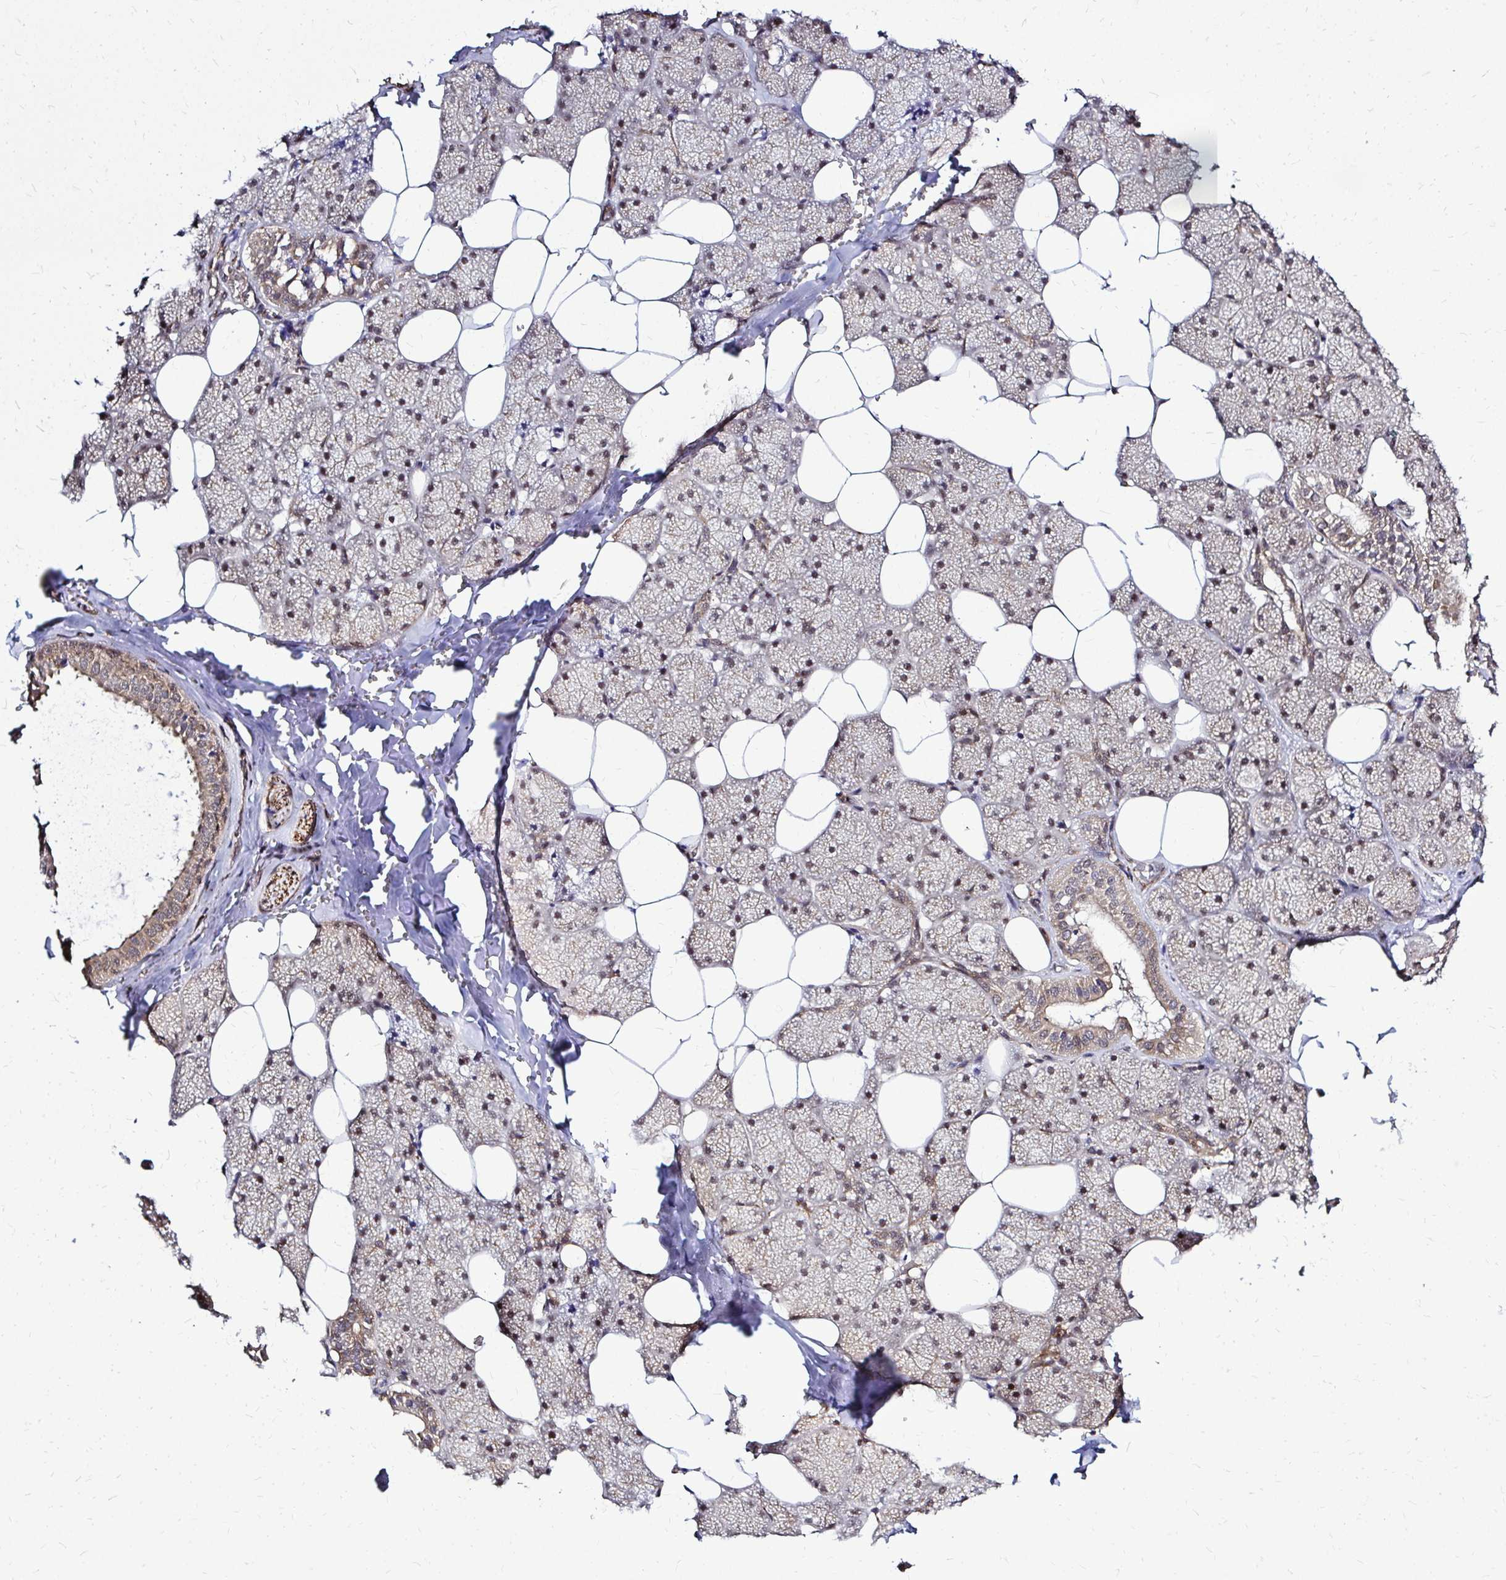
{"staining": {"intensity": "moderate", "quantity": ">75%", "location": "cytoplasmic/membranous,nuclear"}, "tissue": "salivary gland", "cell_type": "Glandular cells", "image_type": "normal", "snomed": [{"axis": "morphology", "description": "Normal tissue, NOS"}, {"axis": "topography", "description": "Salivary gland"}, {"axis": "topography", "description": "Peripheral nerve tissue"}], "caption": "High-magnification brightfield microscopy of normal salivary gland stained with DAB (brown) and counterstained with hematoxylin (blue). glandular cells exhibit moderate cytoplasmic/membranous,nuclear positivity is present in approximately>75% of cells. The protein is shown in brown color, while the nuclei are stained blue.", "gene": "FMR1", "patient": {"sex": "male", "age": 38}}